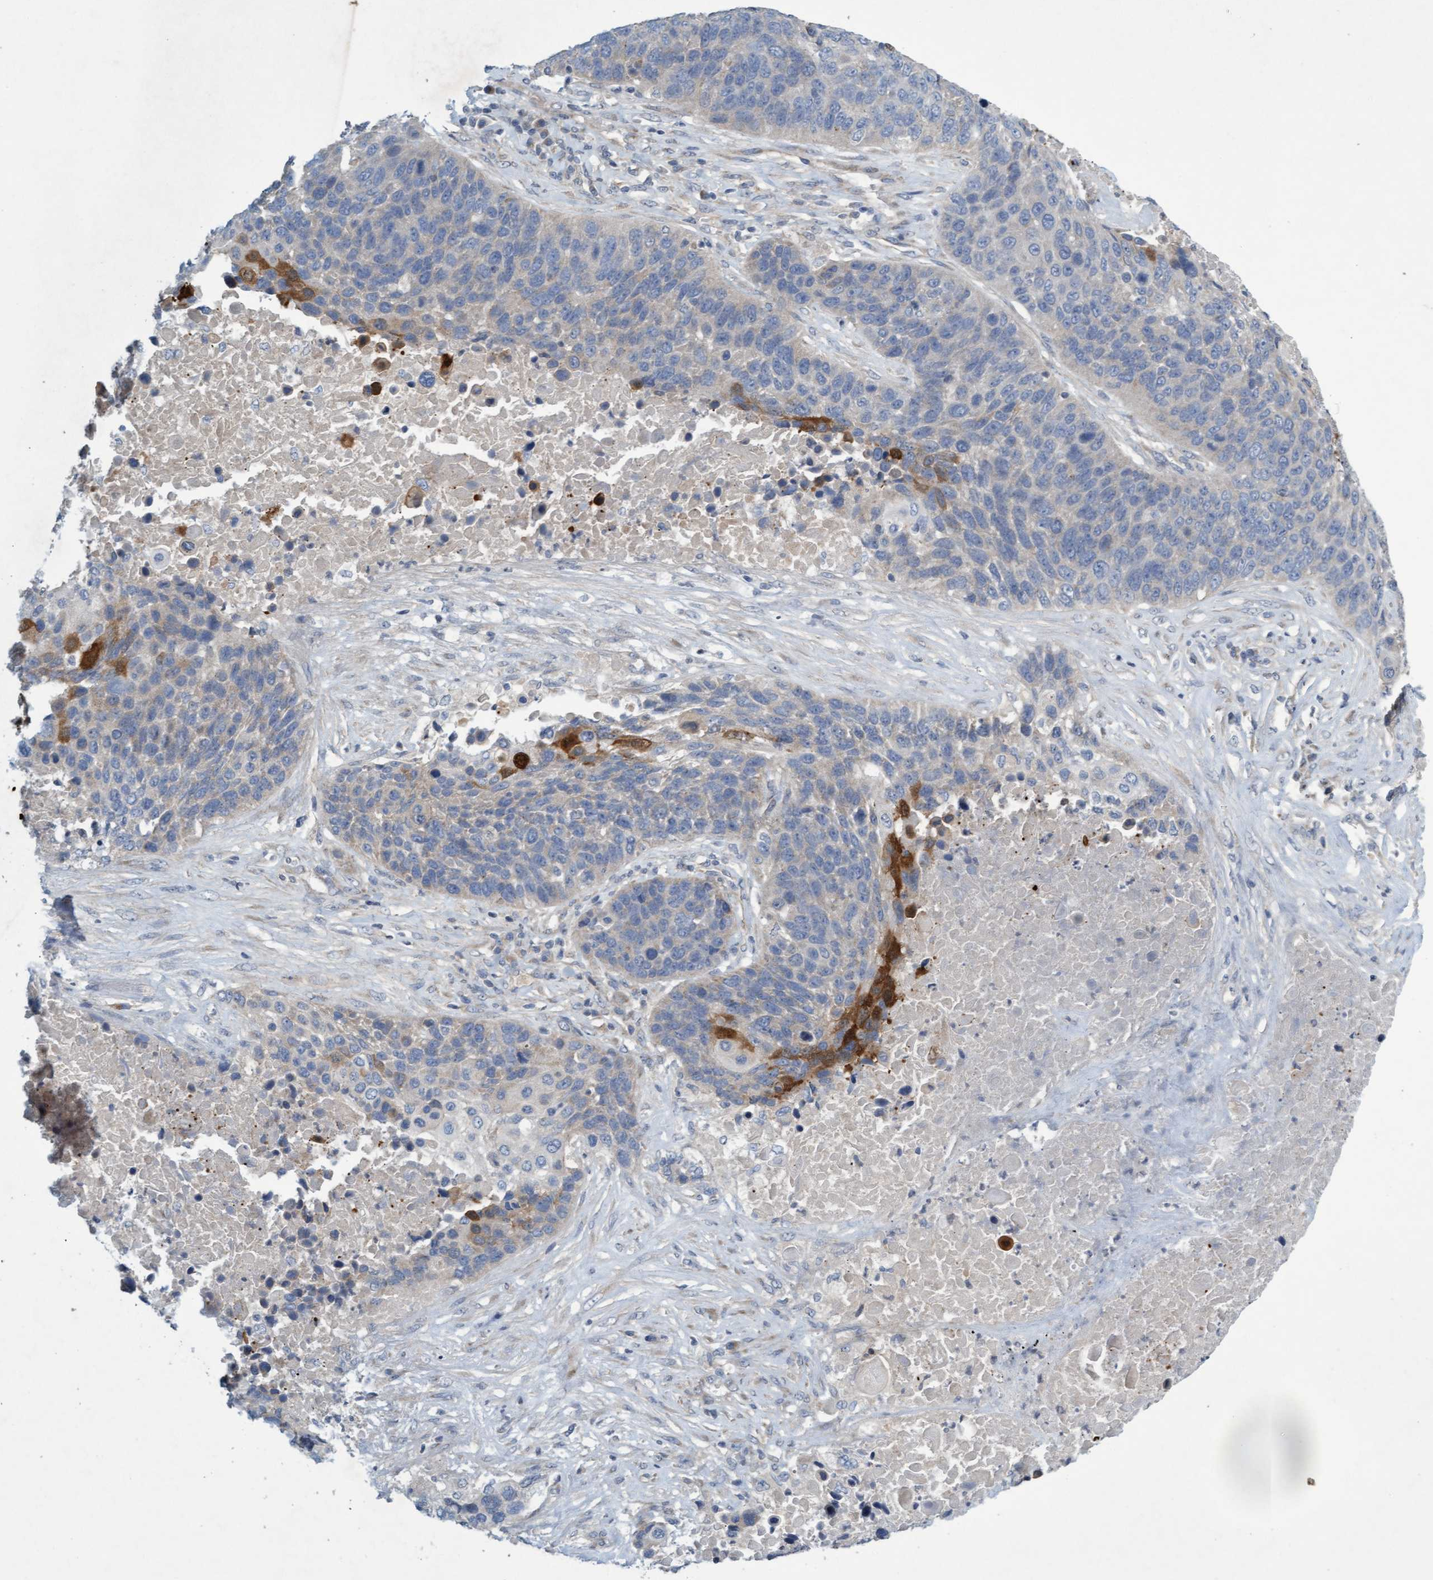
{"staining": {"intensity": "negative", "quantity": "none", "location": "none"}, "tissue": "lung cancer", "cell_type": "Tumor cells", "image_type": "cancer", "snomed": [{"axis": "morphology", "description": "Squamous cell carcinoma, NOS"}, {"axis": "topography", "description": "Lung"}], "caption": "Immunohistochemical staining of human squamous cell carcinoma (lung) reveals no significant positivity in tumor cells.", "gene": "DDHD2", "patient": {"sex": "male", "age": 66}}